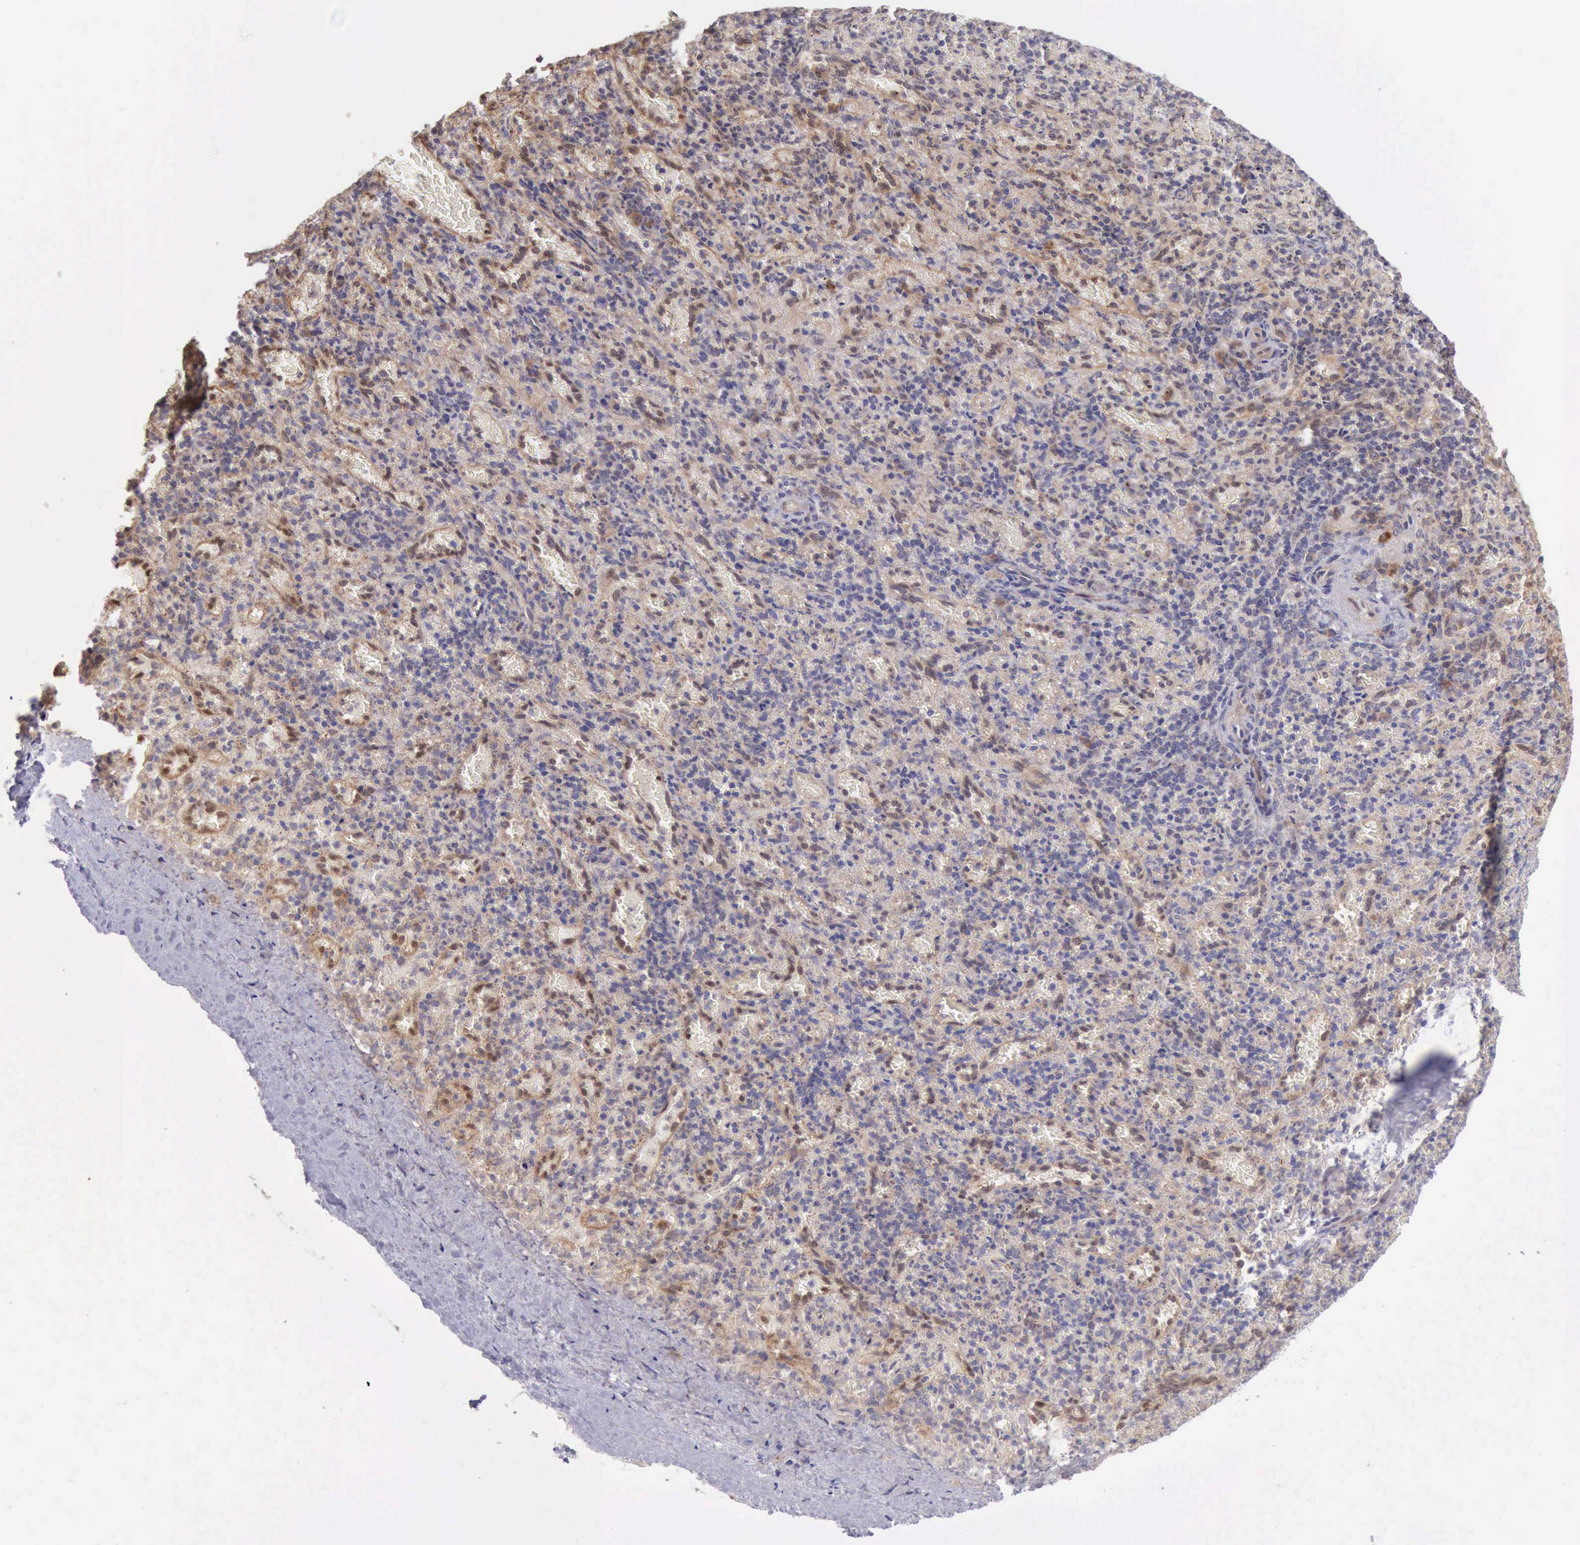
{"staining": {"intensity": "weak", "quantity": "25%-75%", "location": "cytoplasmic/membranous"}, "tissue": "spleen", "cell_type": "Cells in red pulp", "image_type": "normal", "snomed": [{"axis": "morphology", "description": "Normal tissue, NOS"}, {"axis": "topography", "description": "Spleen"}], "caption": "Immunohistochemical staining of unremarkable human spleen exhibits 25%-75% levels of weak cytoplasmic/membranous protein staining in approximately 25%-75% of cells in red pulp.", "gene": "DNAJB7", "patient": {"sex": "female", "age": 50}}